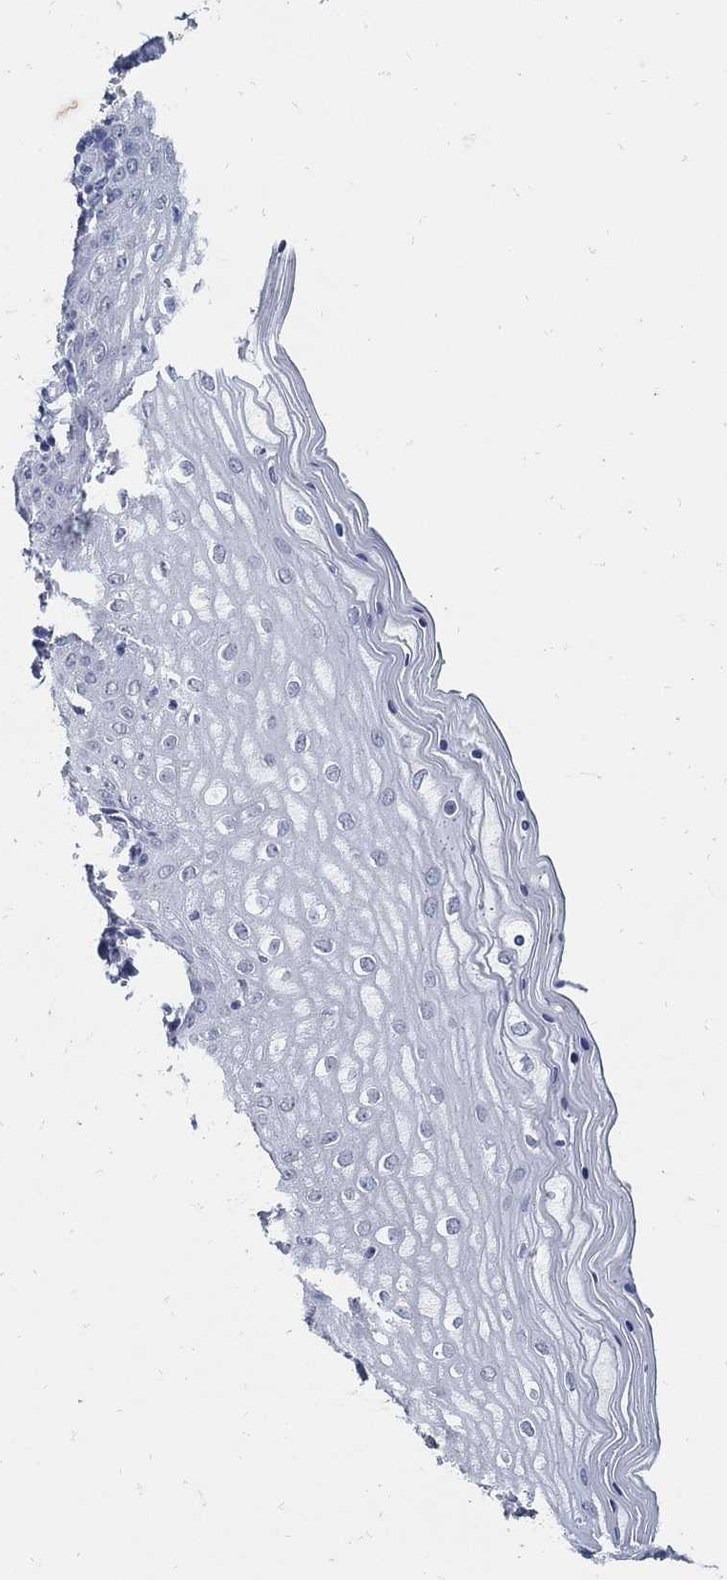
{"staining": {"intensity": "negative", "quantity": "none", "location": "none"}, "tissue": "vagina", "cell_type": "Squamous epithelial cells", "image_type": "normal", "snomed": [{"axis": "morphology", "description": "Normal tissue, NOS"}, {"axis": "topography", "description": "Vagina"}], "caption": "The histopathology image demonstrates no significant expression in squamous epithelial cells of vagina.", "gene": "USP29", "patient": {"sex": "female", "age": 45}}